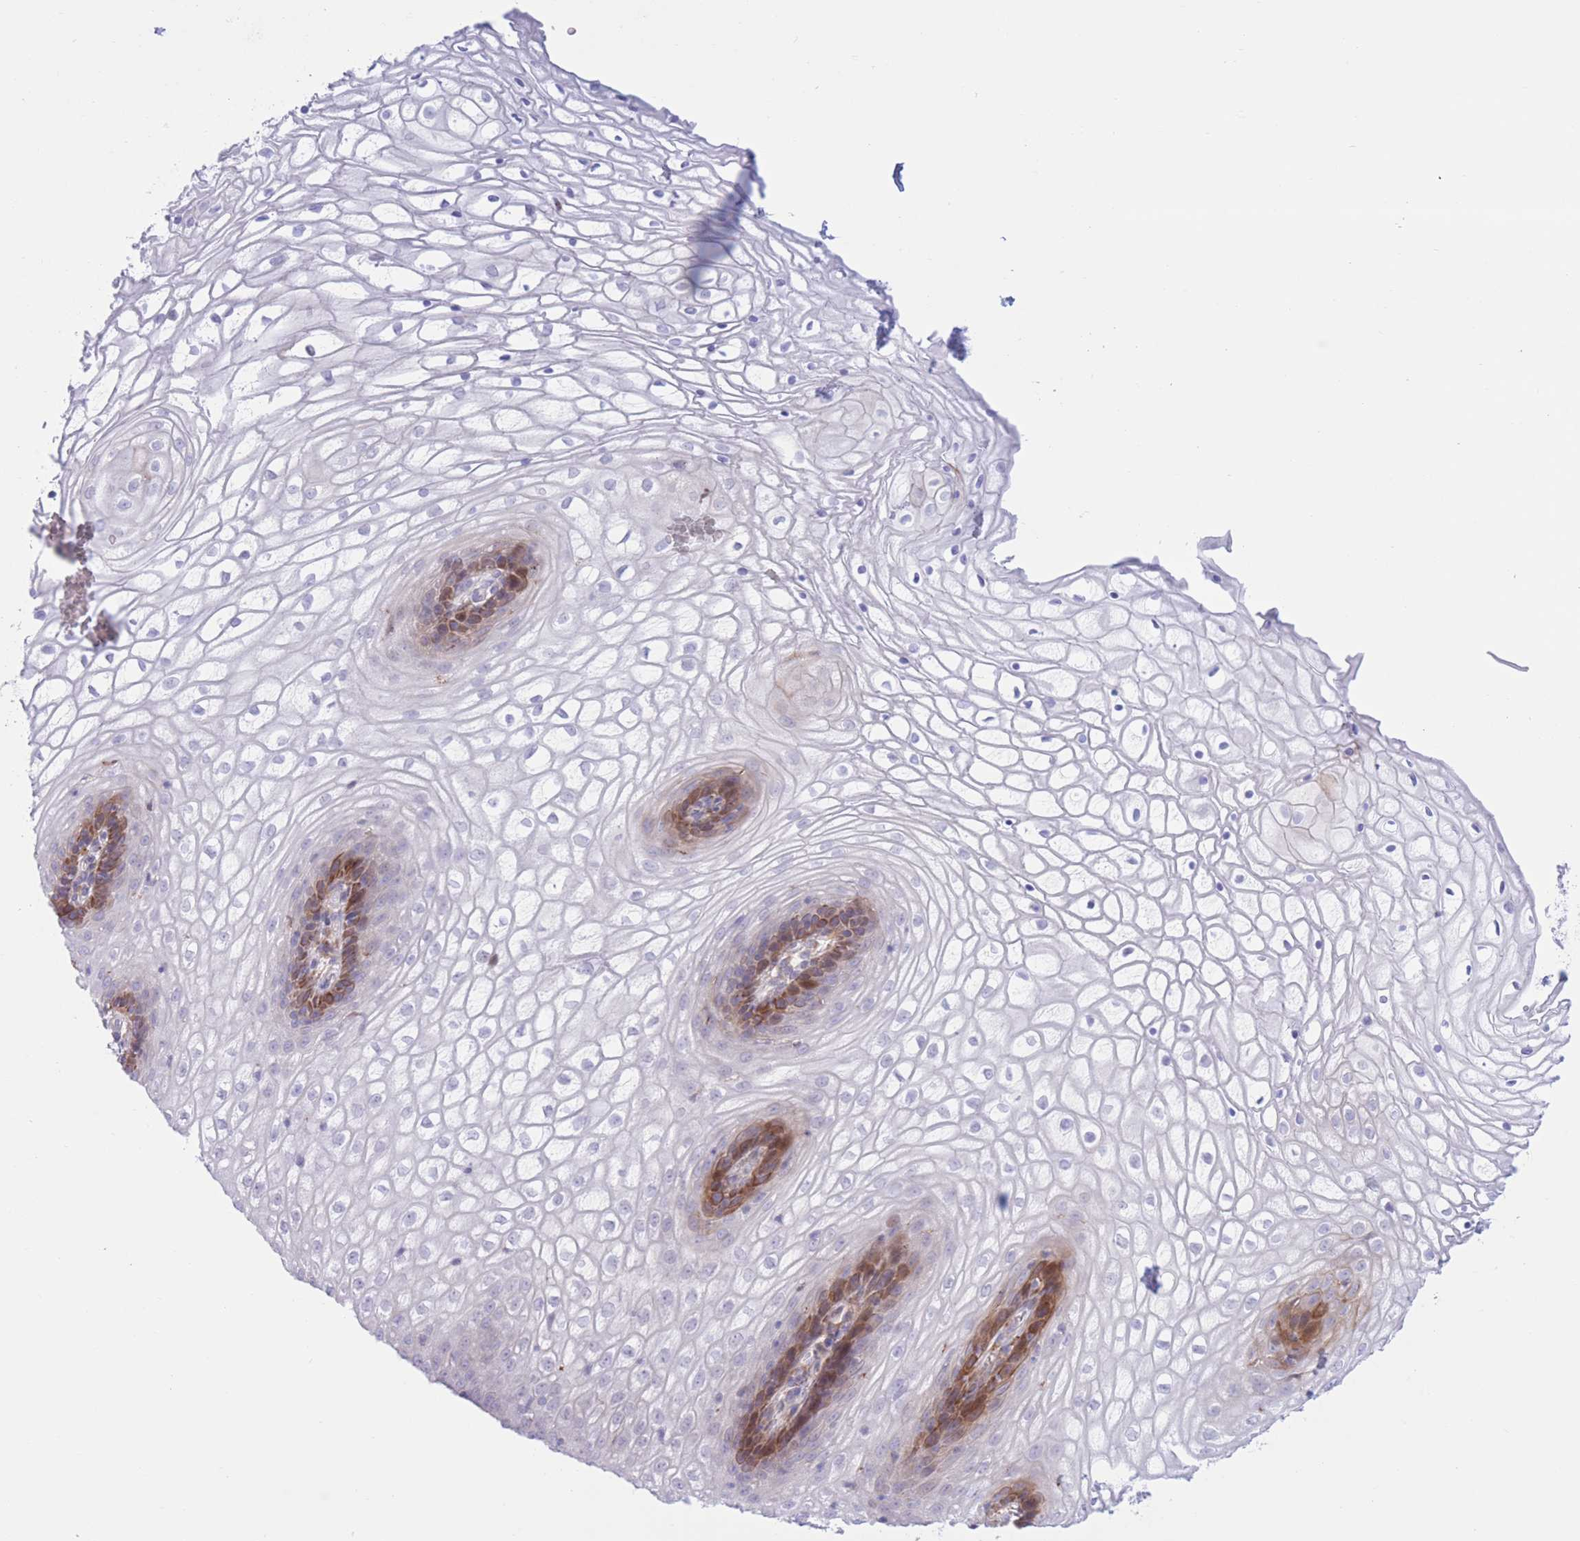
{"staining": {"intensity": "strong", "quantity": "<25%", "location": "cytoplasmic/membranous"}, "tissue": "vagina", "cell_type": "Squamous epithelial cells", "image_type": "normal", "snomed": [{"axis": "morphology", "description": "Normal tissue, NOS"}, {"axis": "topography", "description": "Vagina"}], "caption": "This is a micrograph of IHC staining of unremarkable vagina, which shows strong expression in the cytoplasmic/membranous of squamous epithelial cells.", "gene": "MYDGF", "patient": {"sex": "female", "age": 34}}